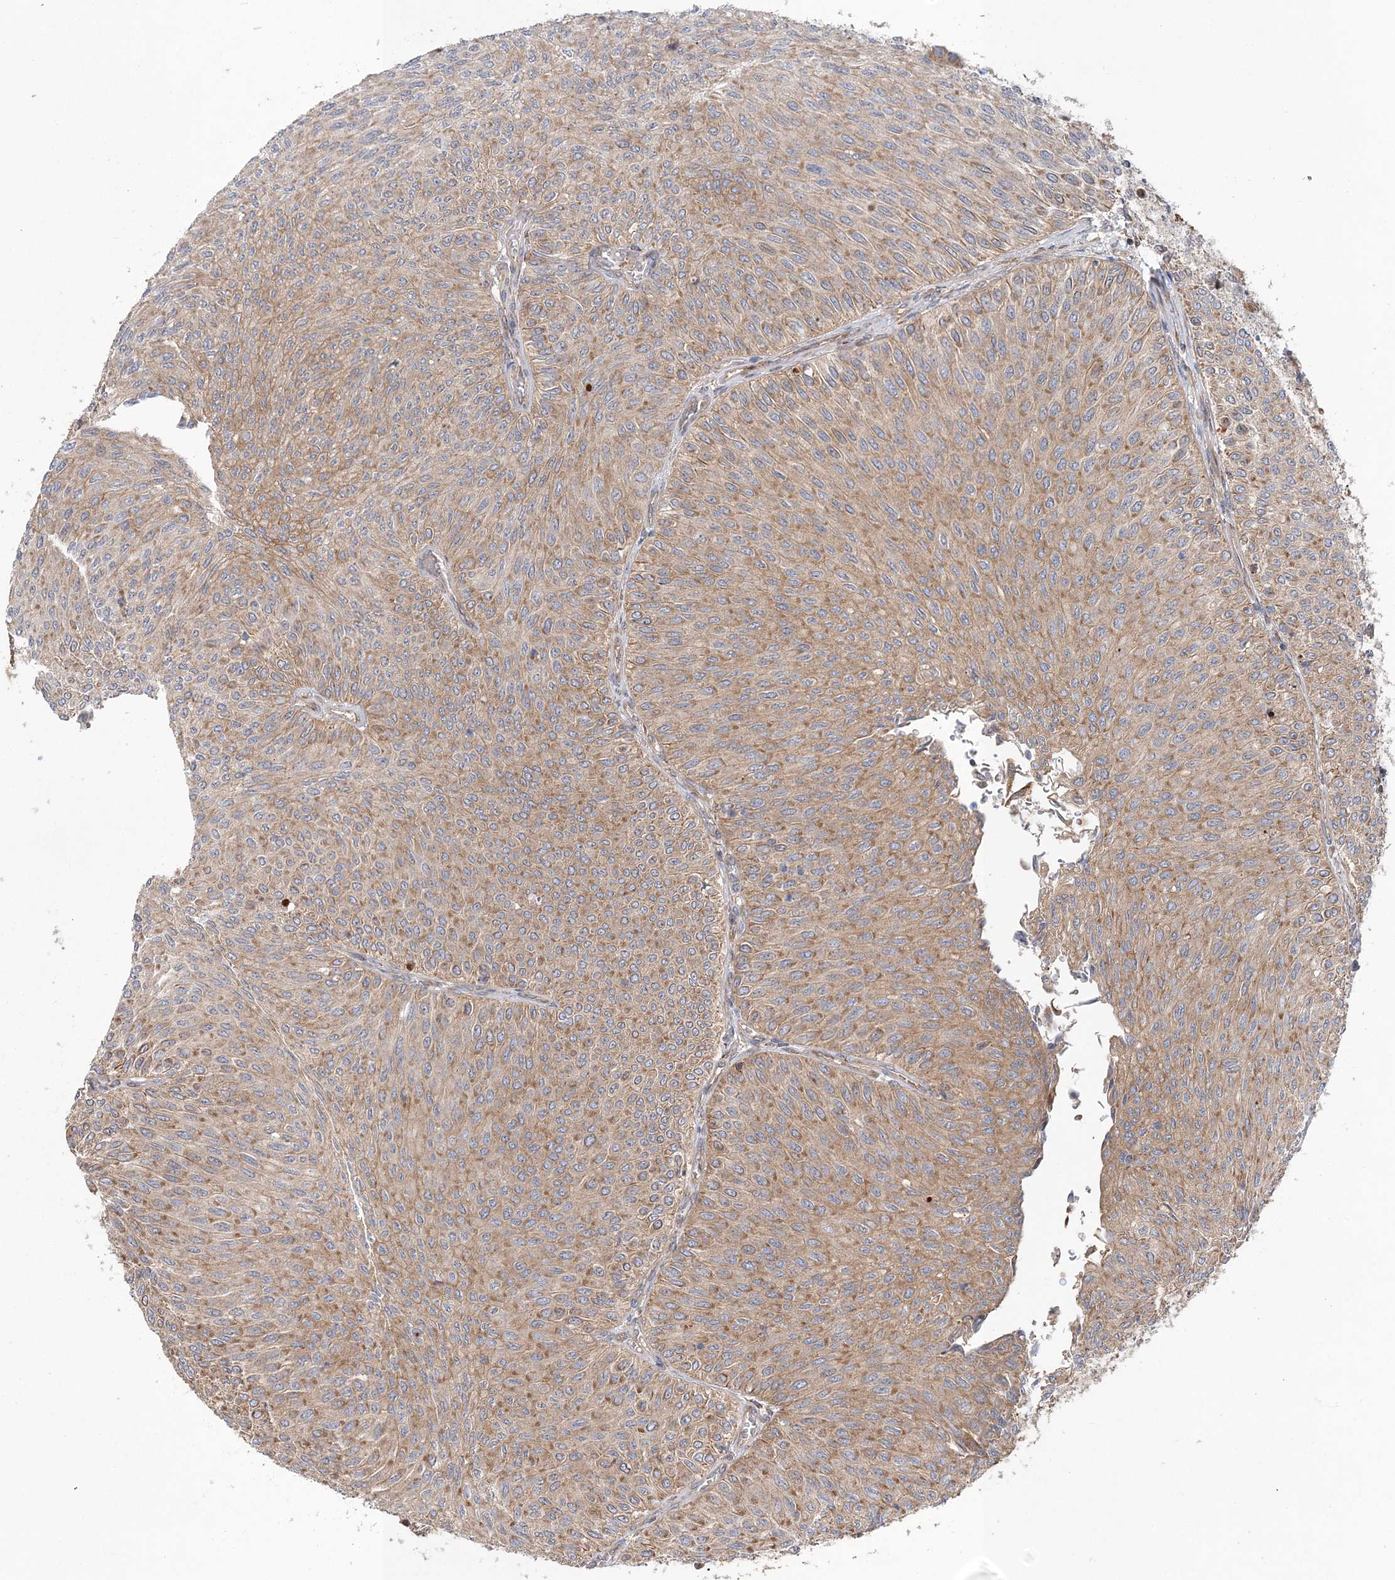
{"staining": {"intensity": "moderate", "quantity": ">75%", "location": "cytoplasmic/membranous"}, "tissue": "urothelial cancer", "cell_type": "Tumor cells", "image_type": "cancer", "snomed": [{"axis": "morphology", "description": "Urothelial carcinoma, Low grade"}, {"axis": "topography", "description": "Urinary bladder"}], "caption": "The micrograph reveals a brown stain indicating the presence of a protein in the cytoplasmic/membranous of tumor cells in urothelial carcinoma (low-grade). Using DAB (brown) and hematoxylin (blue) stains, captured at high magnification using brightfield microscopy.", "gene": "ZFYVE16", "patient": {"sex": "male", "age": 78}}